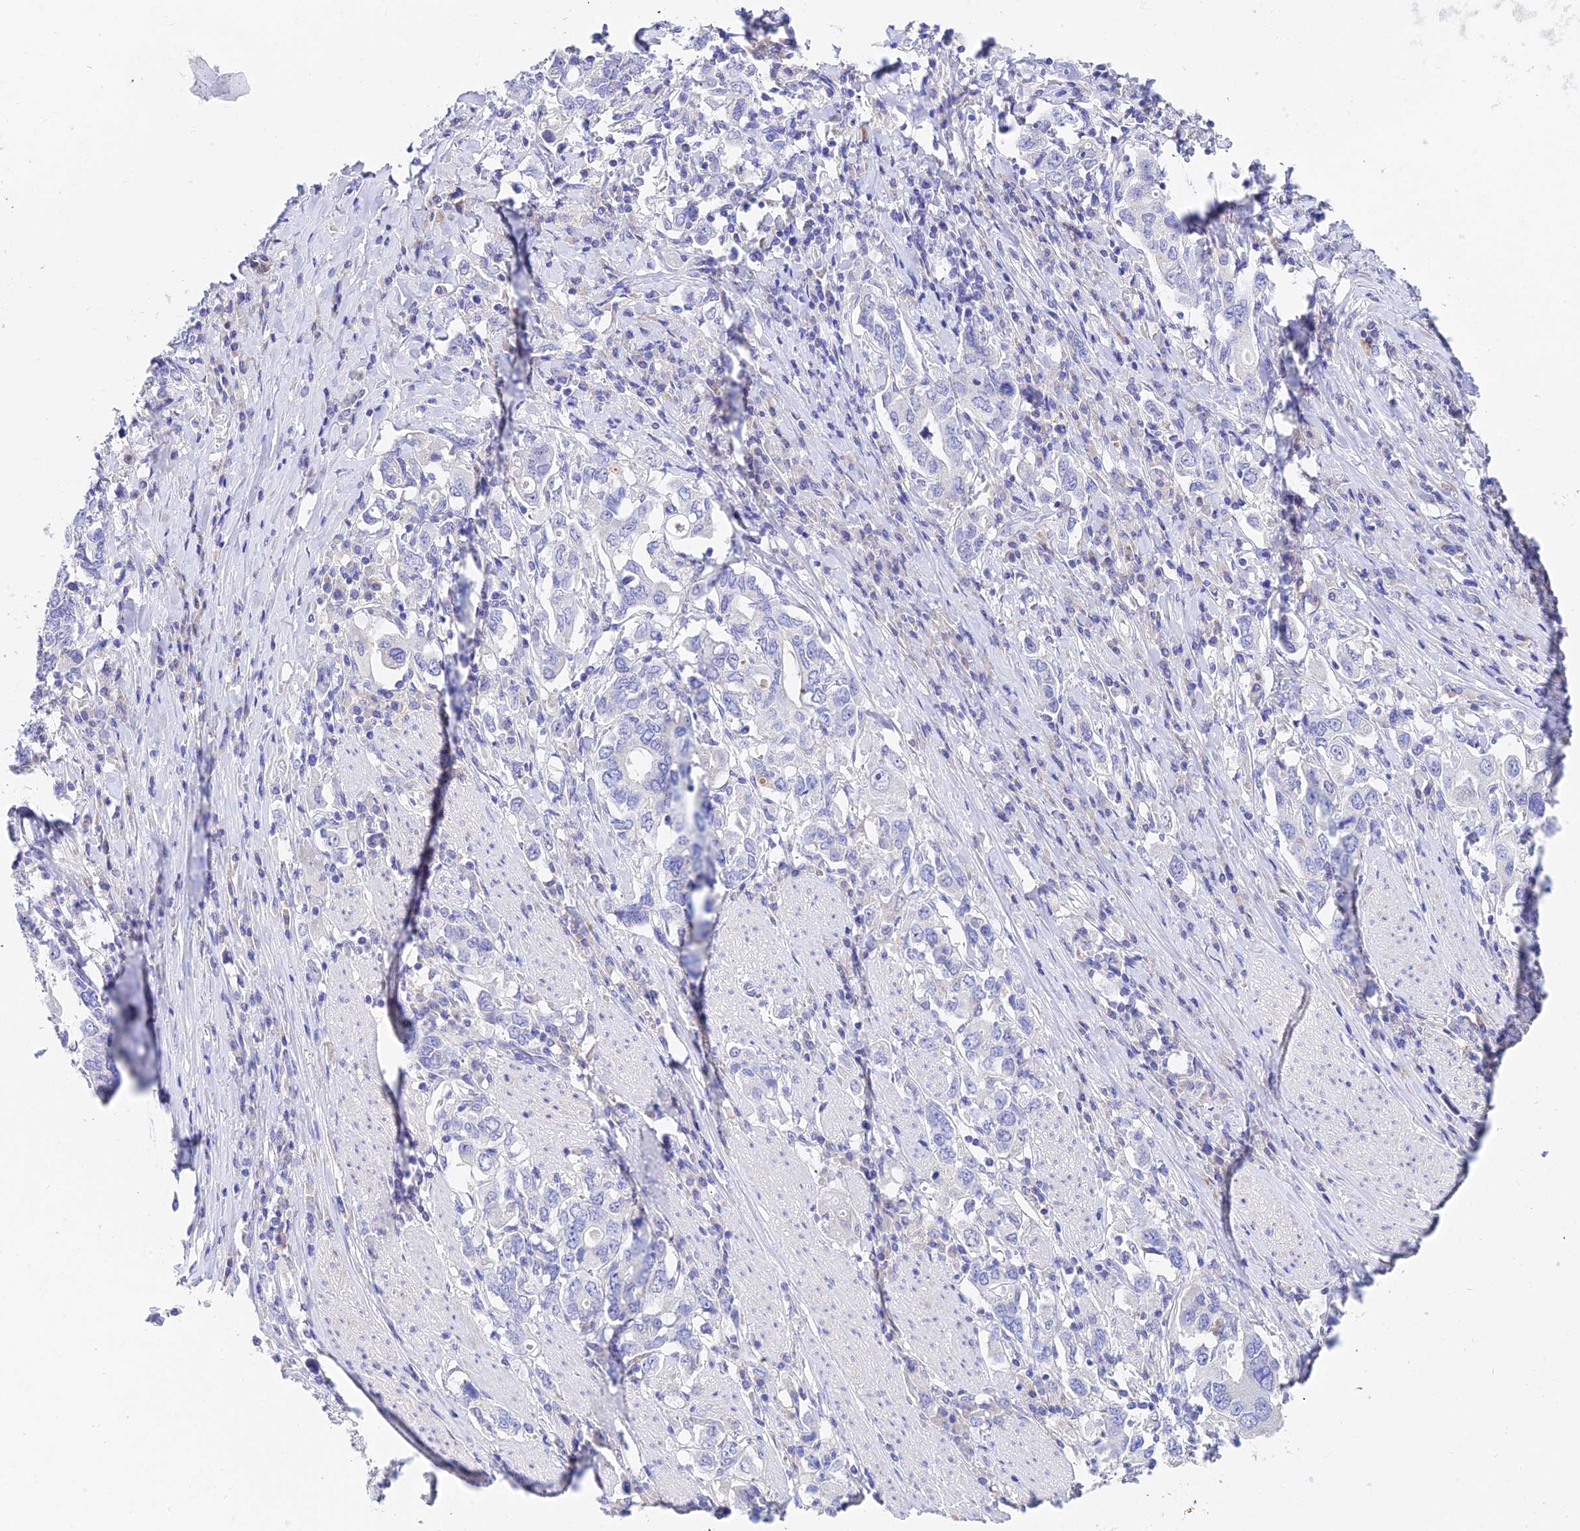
{"staining": {"intensity": "negative", "quantity": "none", "location": "none"}, "tissue": "stomach cancer", "cell_type": "Tumor cells", "image_type": "cancer", "snomed": [{"axis": "morphology", "description": "Adenocarcinoma, NOS"}, {"axis": "topography", "description": "Stomach, upper"}, {"axis": "topography", "description": "Stomach"}], "caption": "Stomach cancer was stained to show a protein in brown. There is no significant positivity in tumor cells.", "gene": "CEP41", "patient": {"sex": "male", "age": 62}}